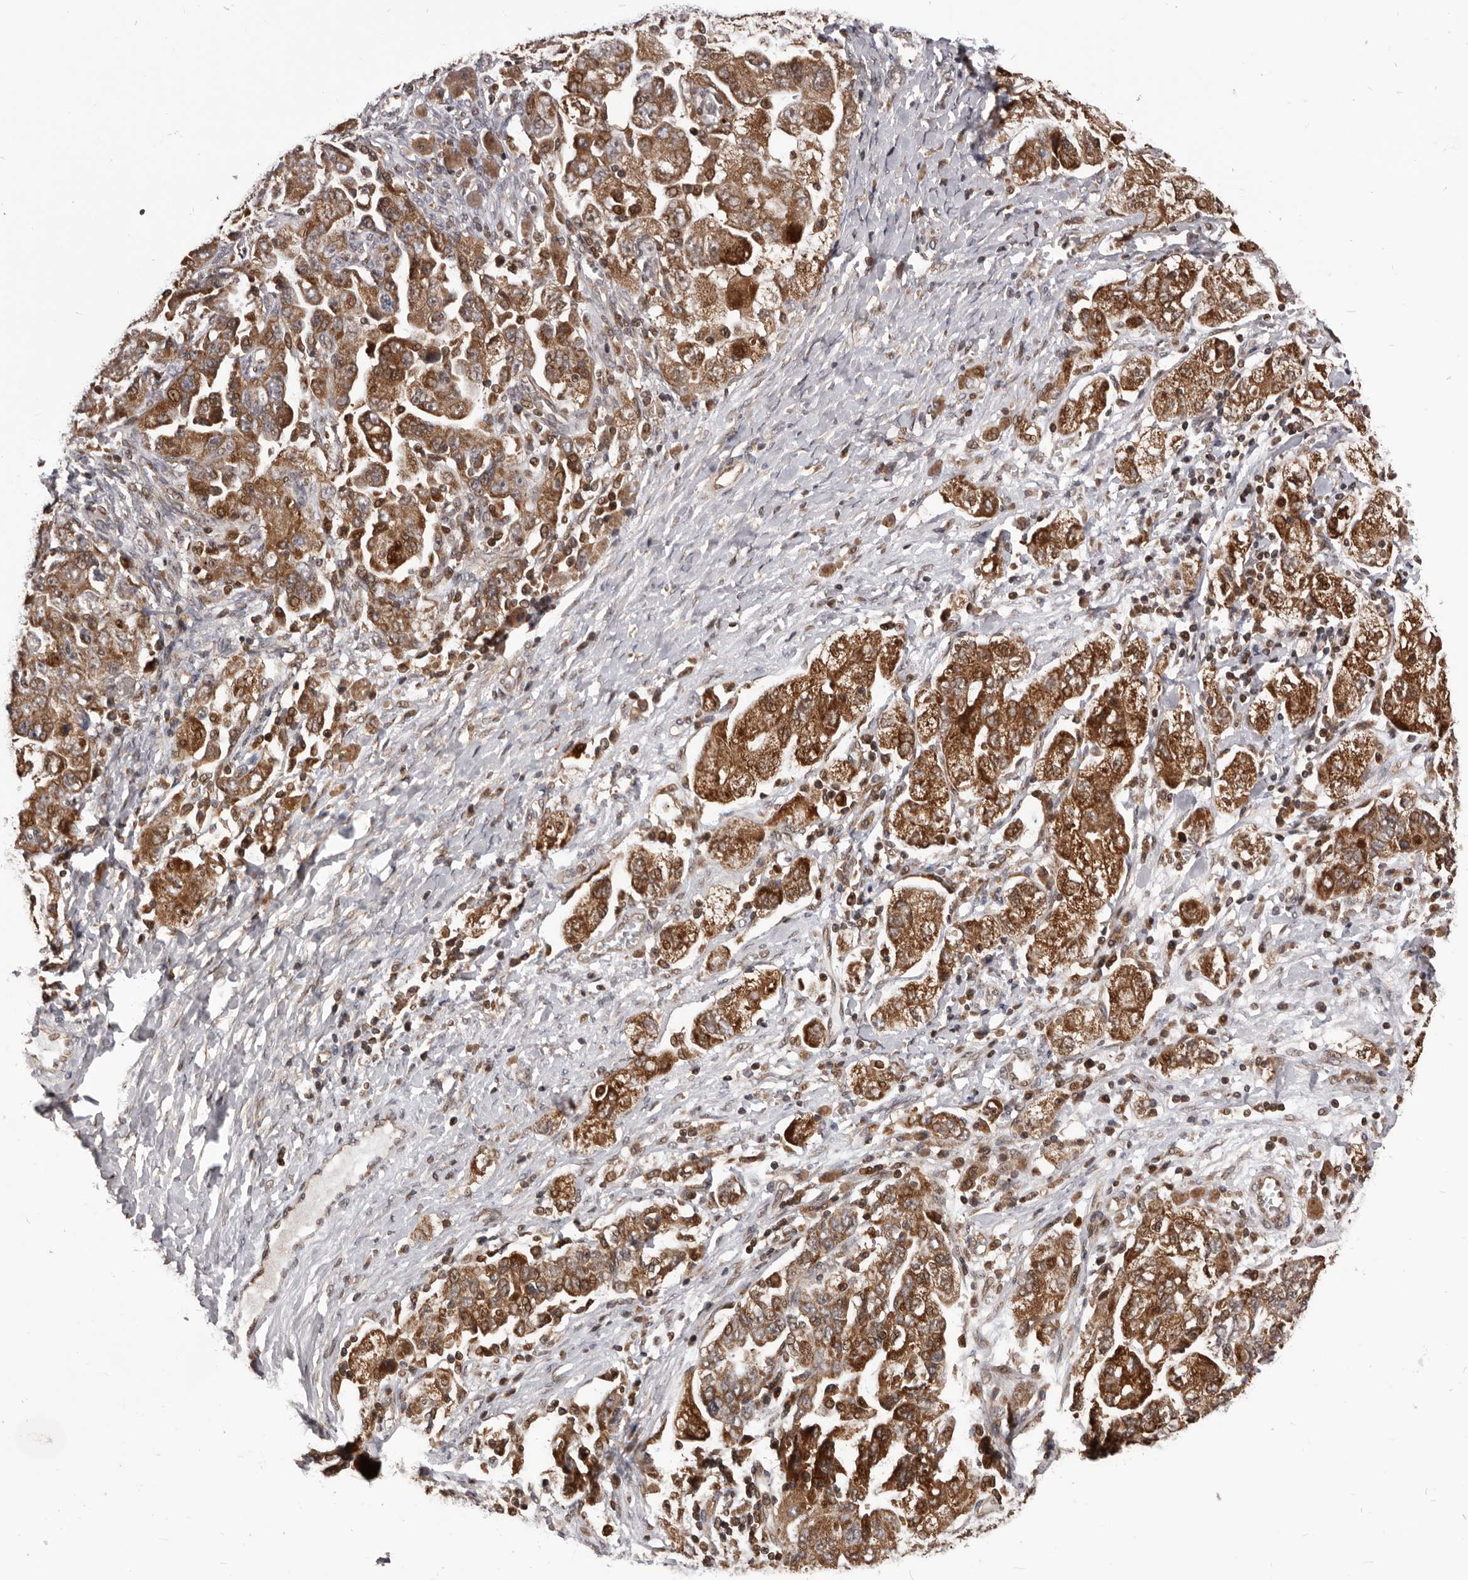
{"staining": {"intensity": "moderate", "quantity": ">75%", "location": "cytoplasmic/membranous"}, "tissue": "ovarian cancer", "cell_type": "Tumor cells", "image_type": "cancer", "snomed": [{"axis": "morphology", "description": "Carcinoma, NOS"}, {"axis": "morphology", "description": "Cystadenocarcinoma, serous, NOS"}, {"axis": "topography", "description": "Ovary"}], "caption": "IHC image of ovarian cancer stained for a protein (brown), which shows medium levels of moderate cytoplasmic/membranous expression in approximately >75% of tumor cells.", "gene": "MAP3K14", "patient": {"sex": "female", "age": 69}}